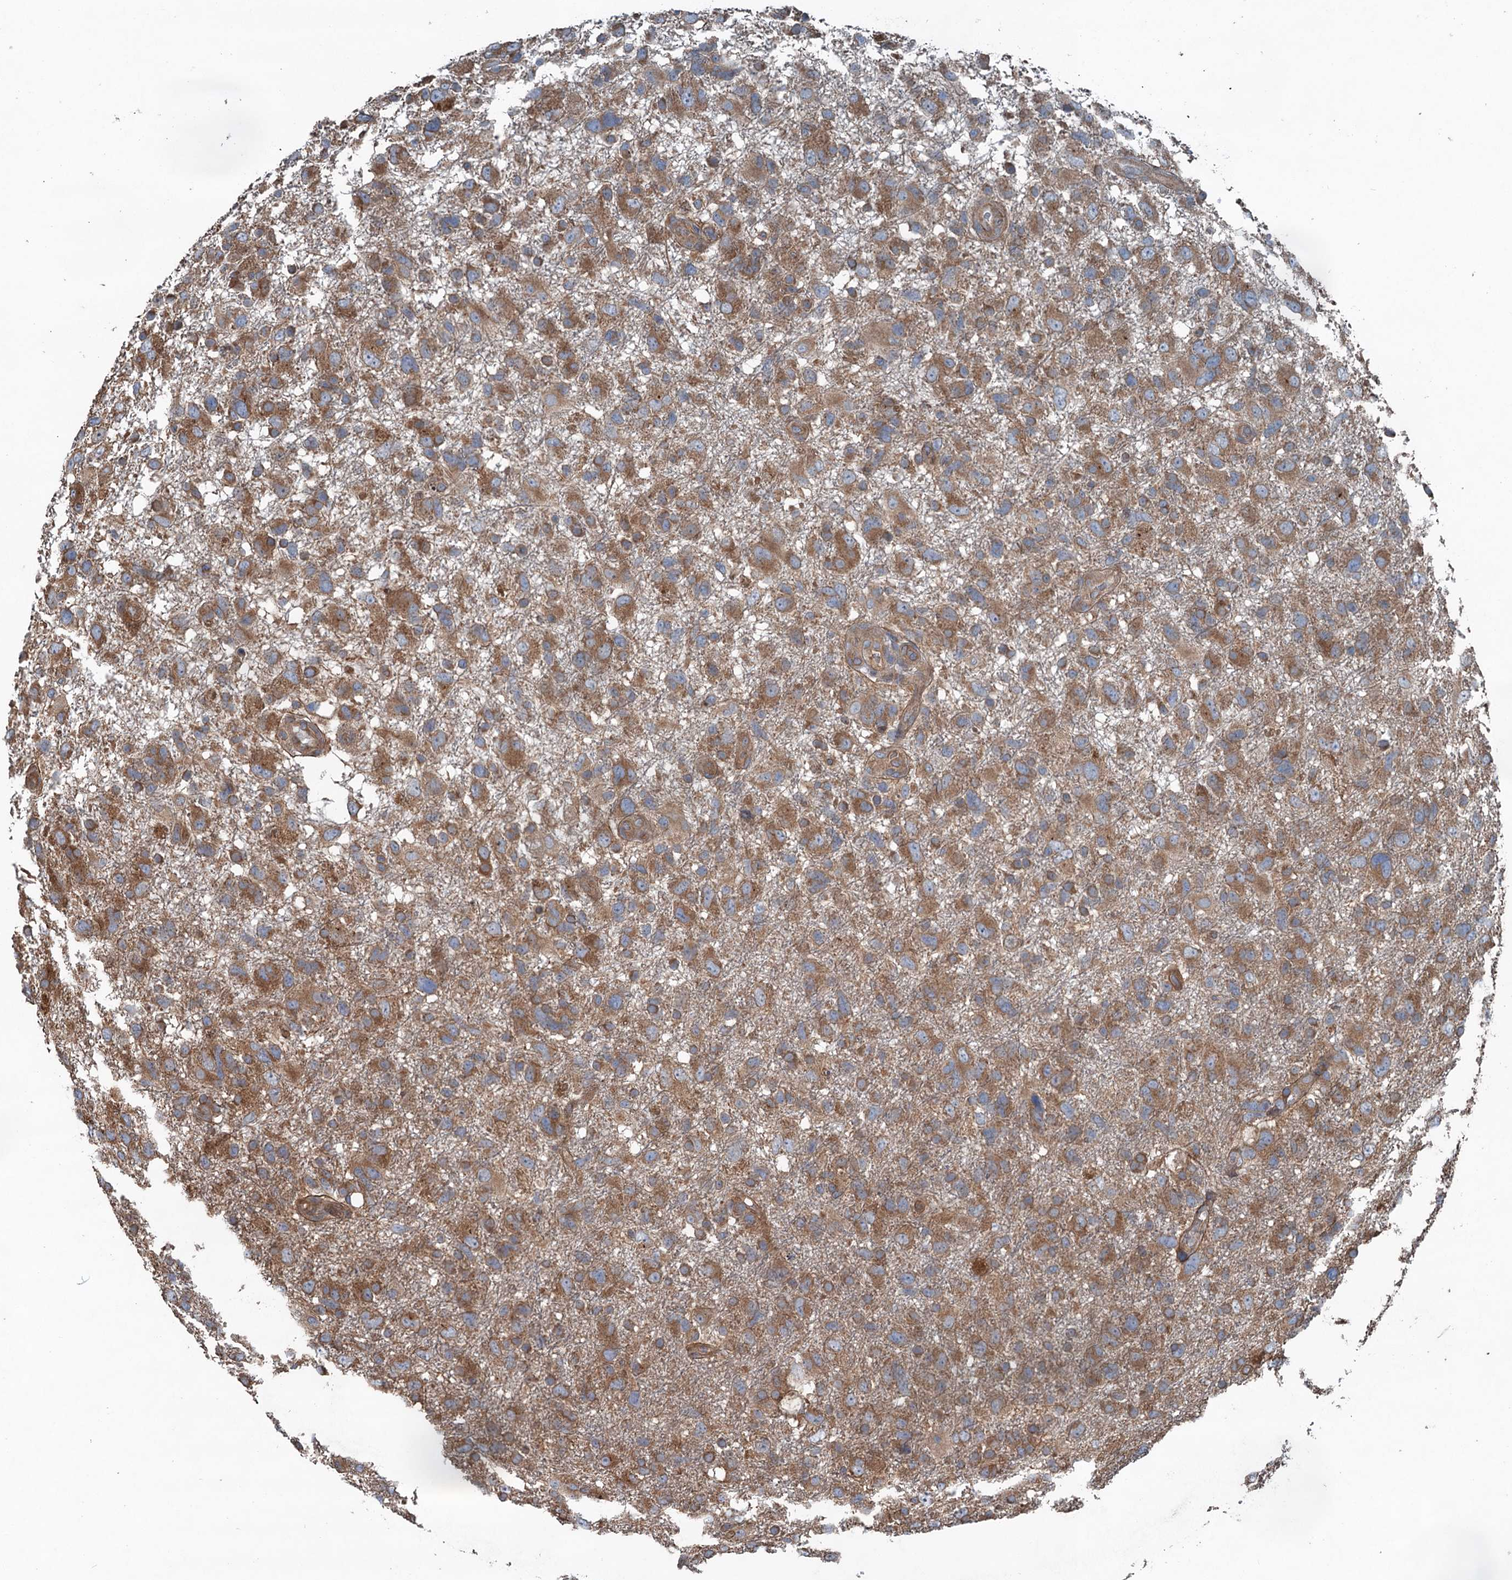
{"staining": {"intensity": "moderate", "quantity": ">75%", "location": "cytoplasmic/membranous"}, "tissue": "glioma", "cell_type": "Tumor cells", "image_type": "cancer", "snomed": [{"axis": "morphology", "description": "Glioma, malignant, High grade"}, {"axis": "topography", "description": "Brain"}], "caption": "Immunohistochemical staining of human glioma exhibits medium levels of moderate cytoplasmic/membranous protein positivity in approximately >75% of tumor cells. (IHC, brightfield microscopy, high magnification).", "gene": "TRAPPC8", "patient": {"sex": "male", "age": 61}}